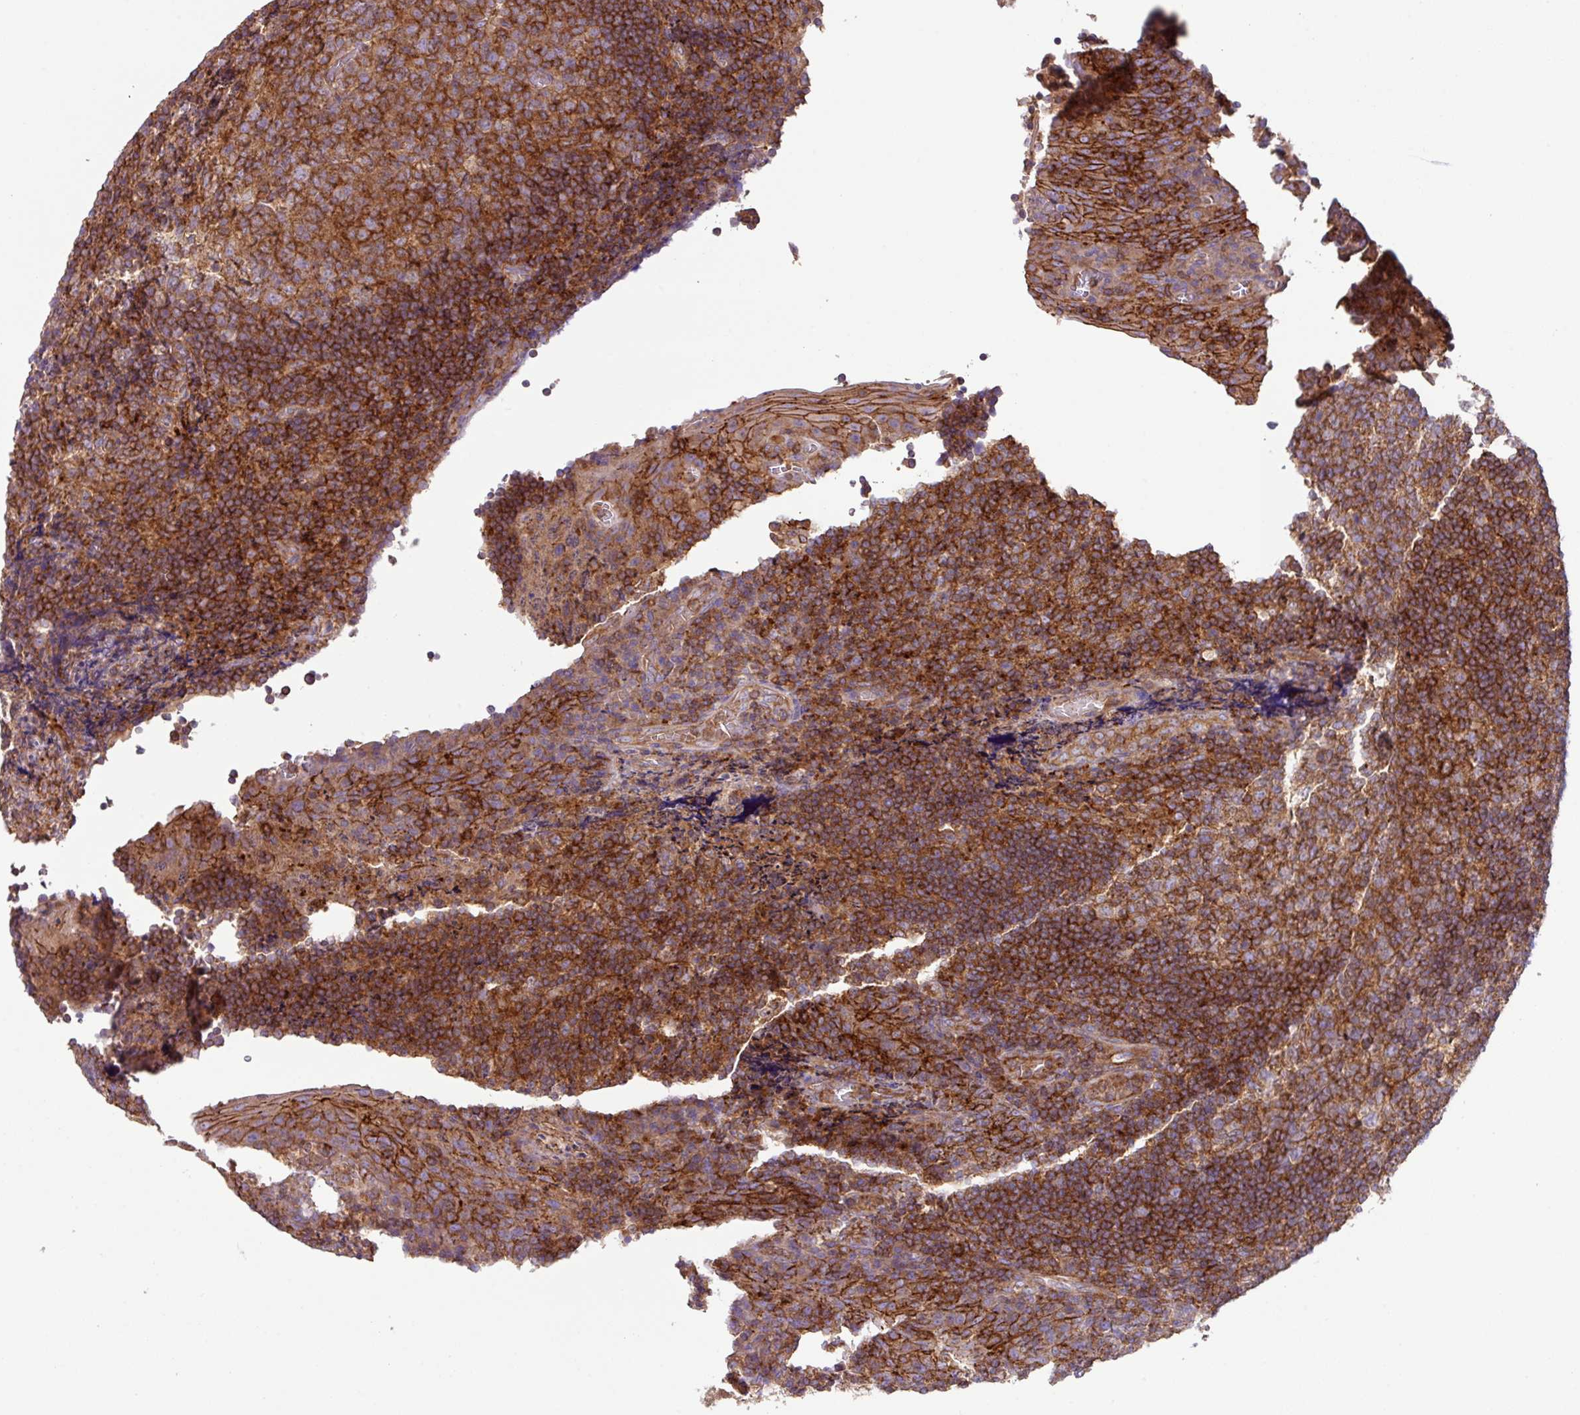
{"staining": {"intensity": "strong", "quantity": "<25%", "location": "cytoplasmic/membranous"}, "tissue": "tonsil", "cell_type": "Germinal center cells", "image_type": "normal", "snomed": [{"axis": "morphology", "description": "Normal tissue, NOS"}, {"axis": "topography", "description": "Tonsil"}], "caption": "This image demonstrates immunohistochemistry staining of normal human tonsil, with medium strong cytoplasmic/membranous positivity in approximately <25% of germinal center cells.", "gene": "RIC1", "patient": {"sex": "male", "age": 17}}